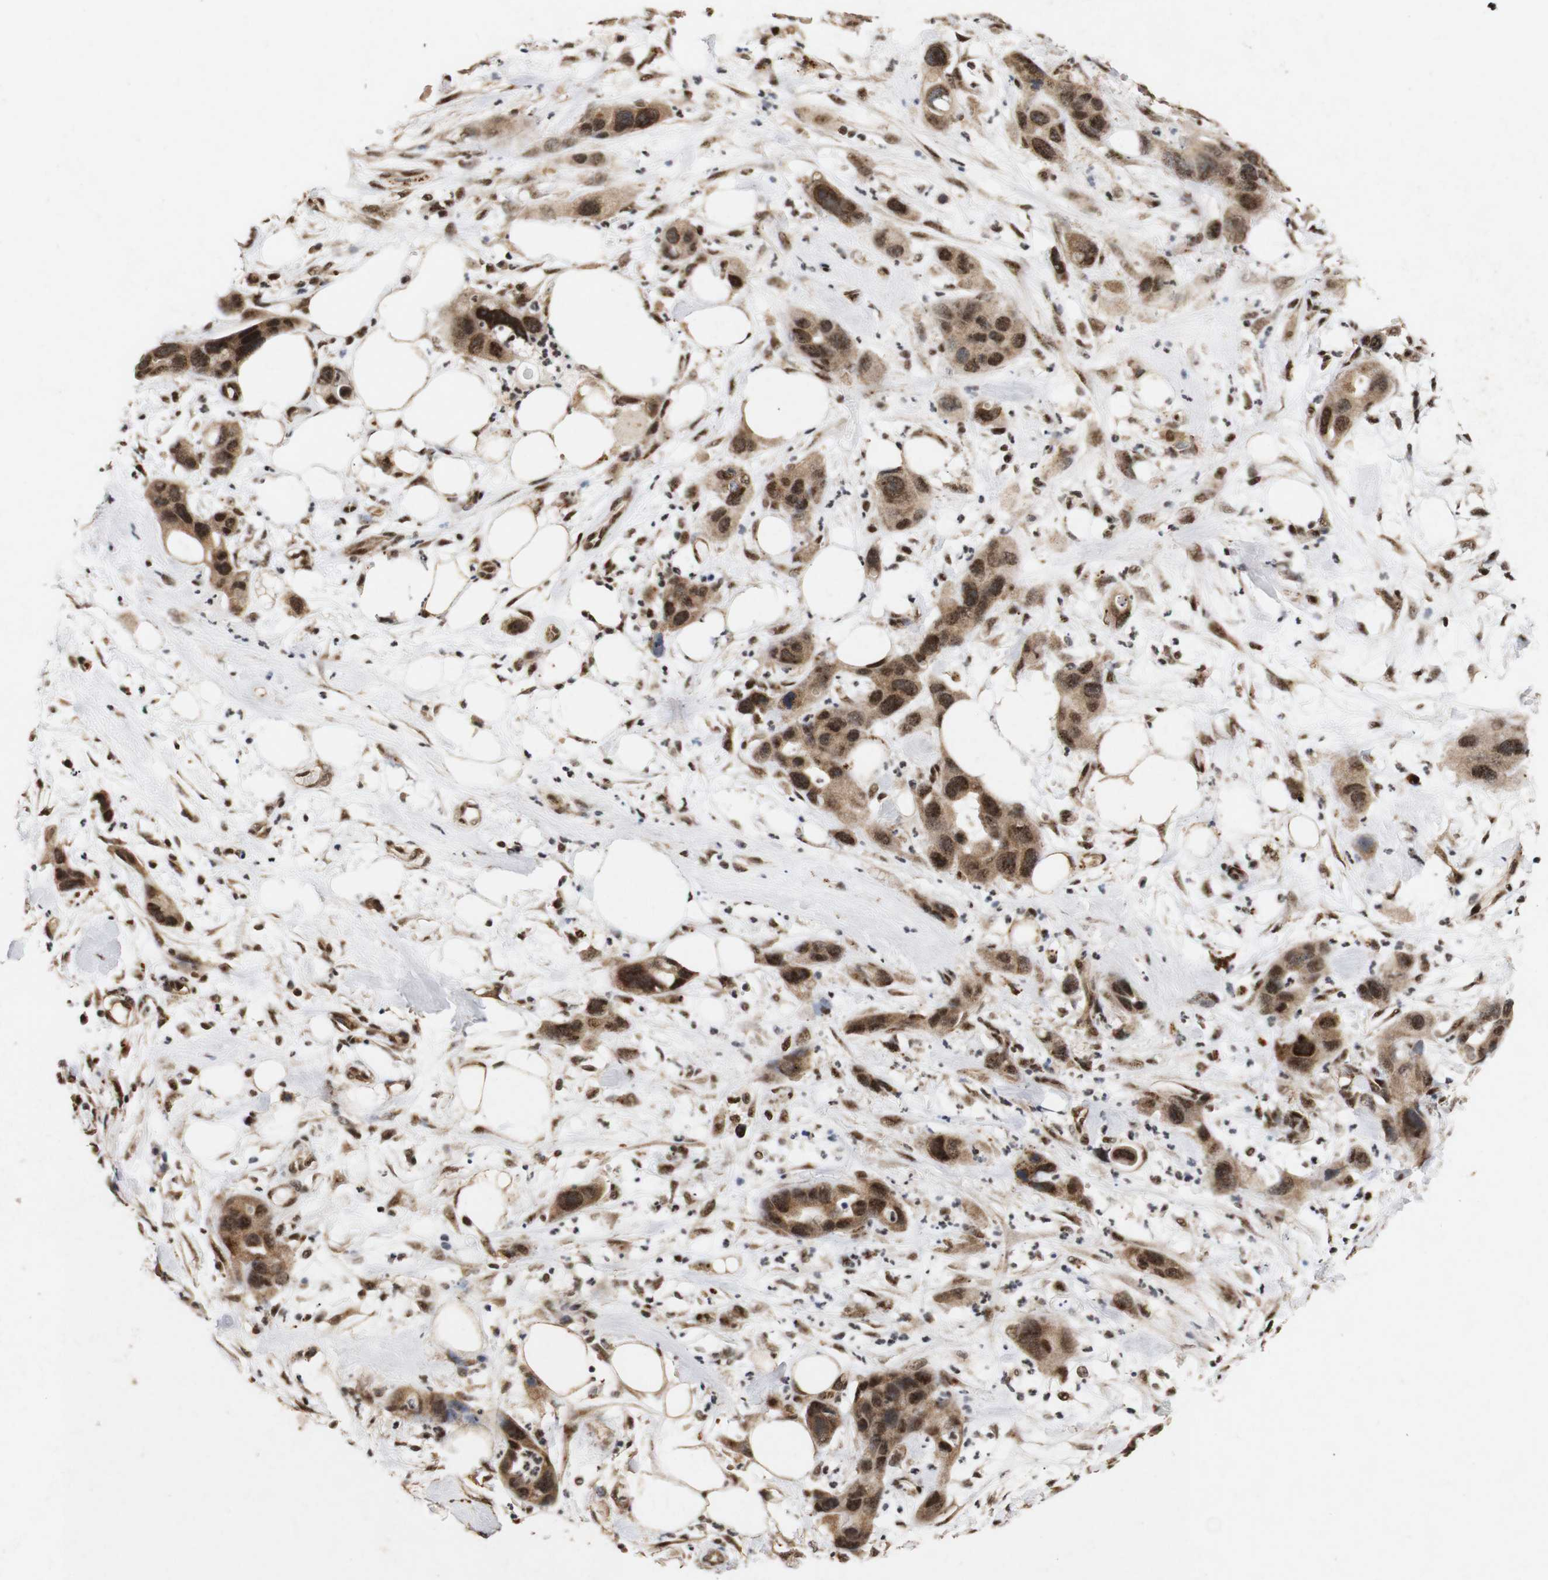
{"staining": {"intensity": "strong", "quantity": ">75%", "location": "cytoplasmic/membranous,nuclear"}, "tissue": "pancreatic cancer", "cell_type": "Tumor cells", "image_type": "cancer", "snomed": [{"axis": "morphology", "description": "Adenocarcinoma, NOS"}, {"axis": "topography", "description": "Pancreas"}], "caption": "Pancreatic adenocarcinoma stained for a protein (brown) demonstrates strong cytoplasmic/membranous and nuclear positive expression in about >75% of tumor cells.", "gene": "PYM1", "patient": {"sex": "female", "age": 71}}